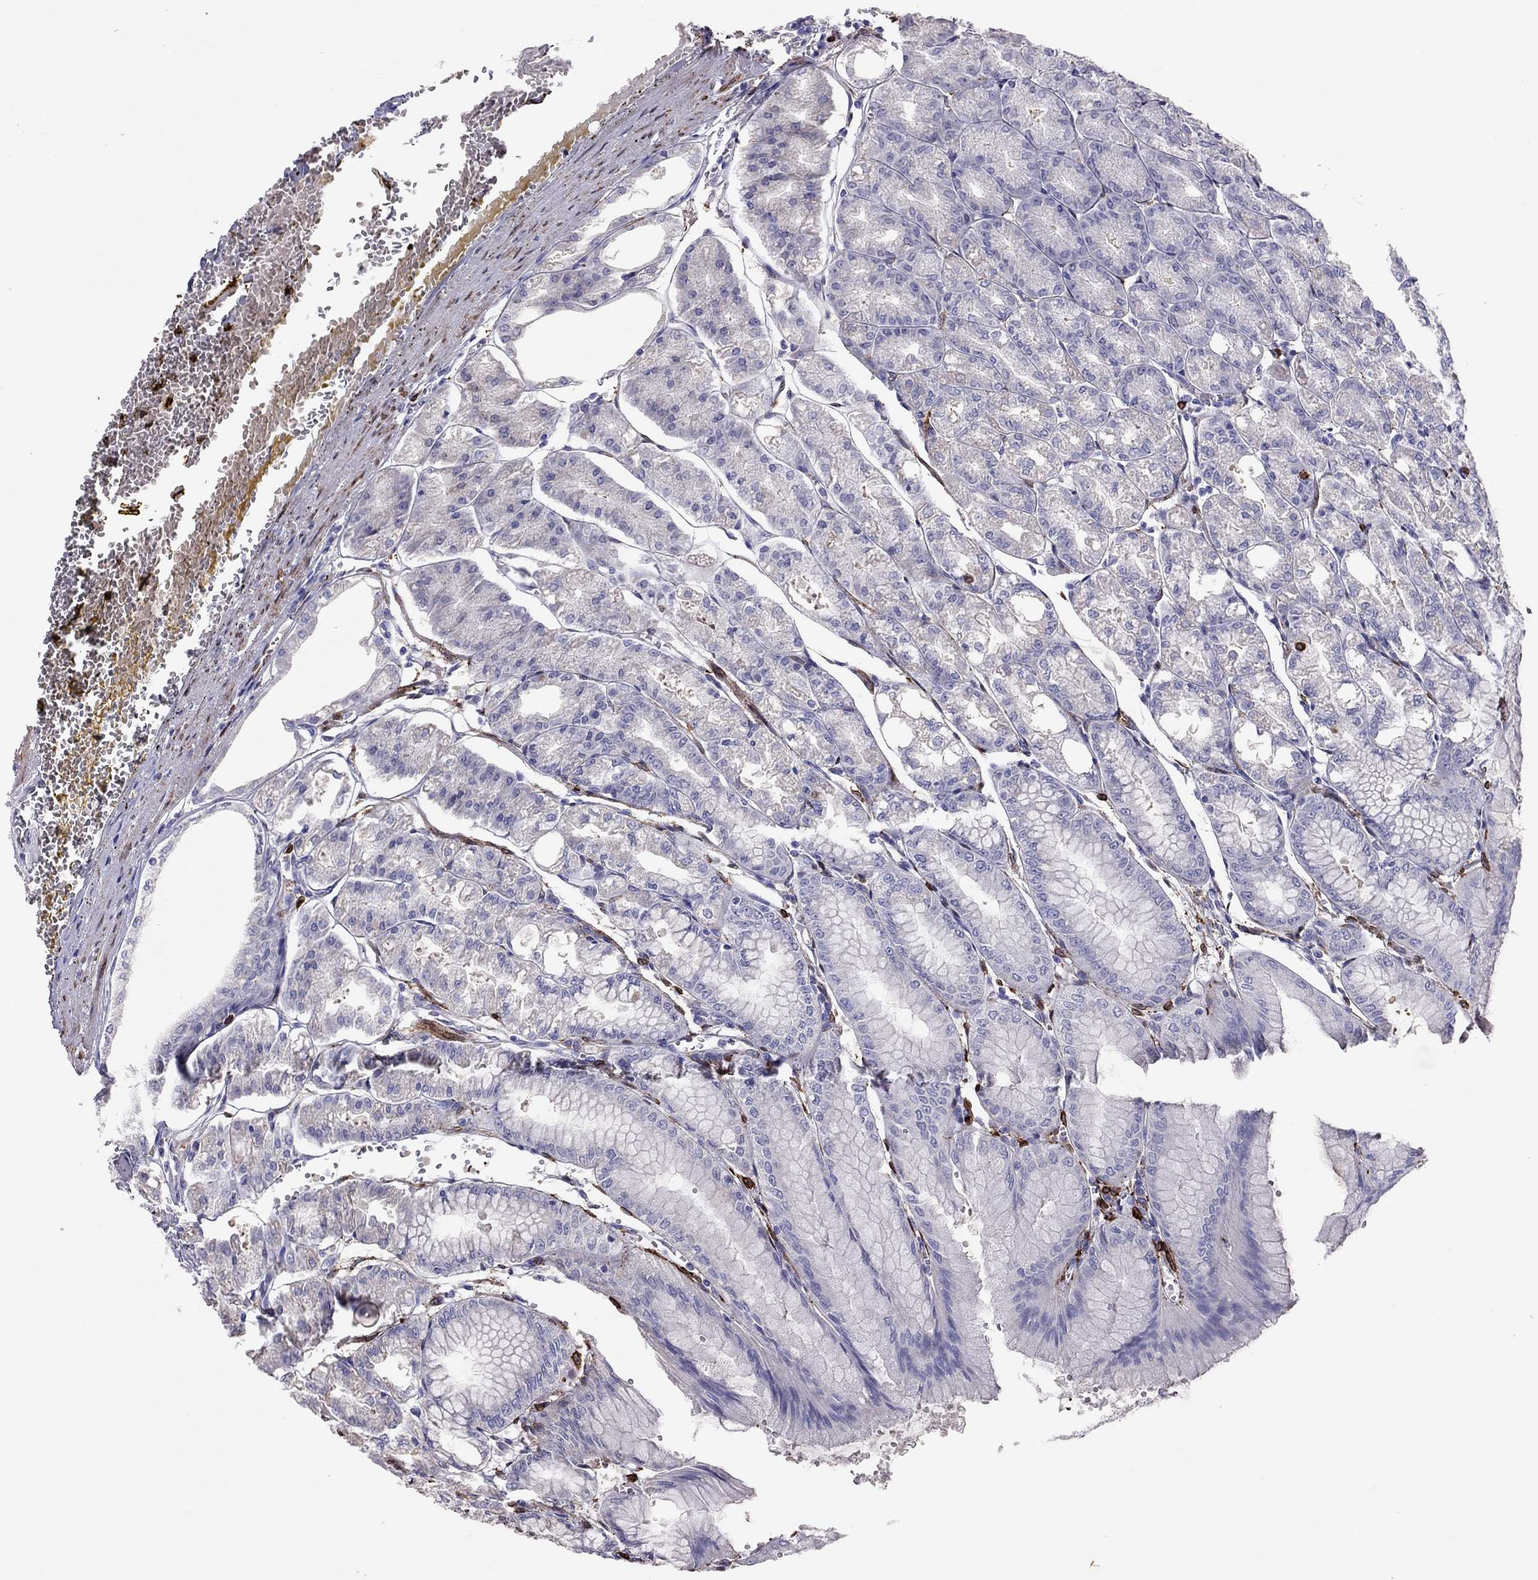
{"staining": {"intensity": "negative", "quantity": "none", "location": "none"}, "tissue": "stomach", "cell_type": "Glandular cells", "image_type": "normal", "snomed": [{"axis": "morphology", "description": "Normal tissue, NOS"}, {"axis": "topography", "description": "Stomach, lower"}], "caption": "The histopathology image displays no staining of glandular cells in unremarkable stomach.", "gene": "ADORA2A", "patient": {"sex": "male", "age": 71}}